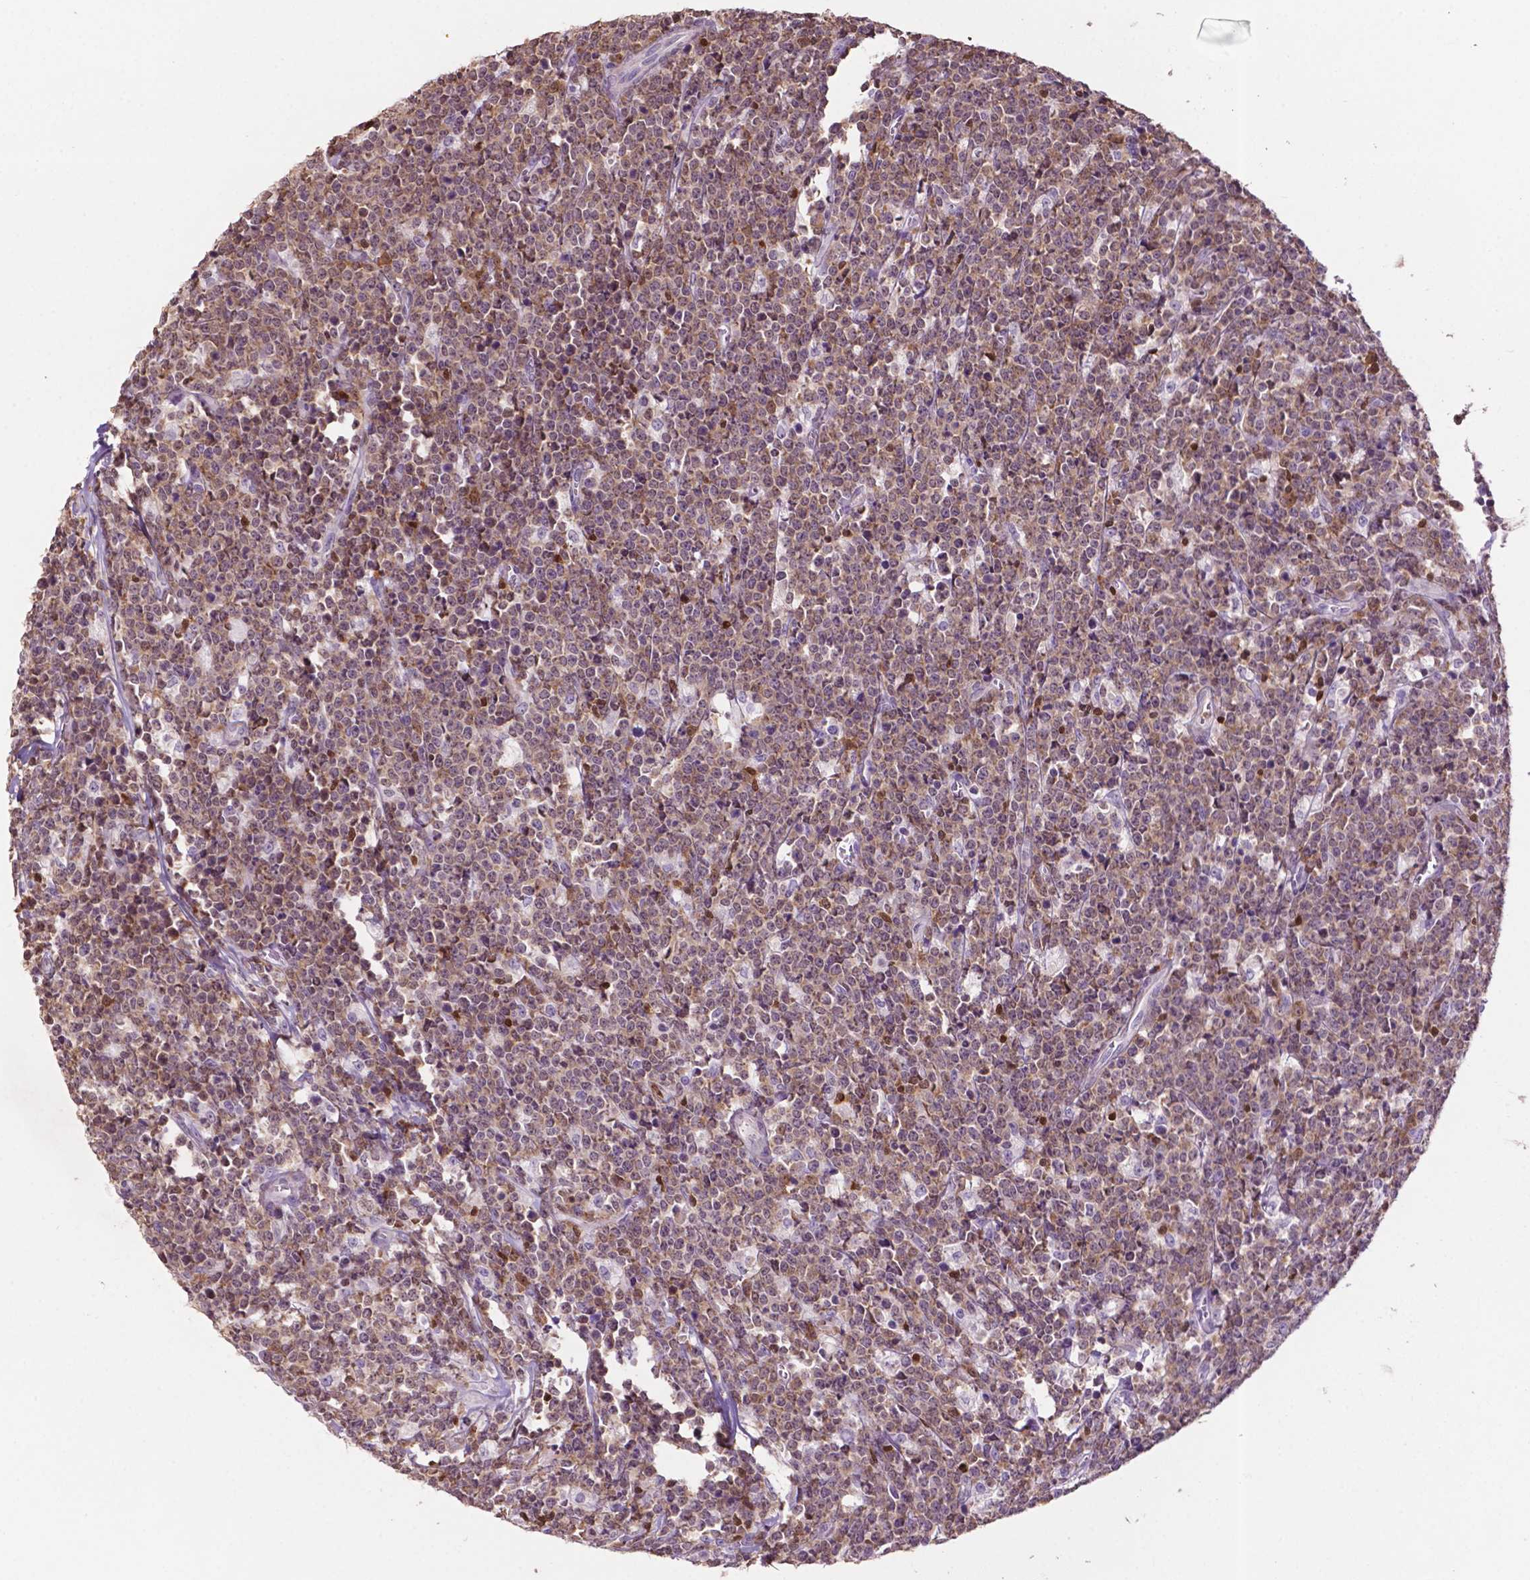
{"staining": {"intensity": "moderate", "quantity": ">75%", "location": "cytoplasmic/membranous,nuclear"}, "tissue": "lymphoma", "cell_type": "Tumor cells", "image_type": "cancer", "snomed": [{"axis": "morphology", "description": "Malignant lymphoma, non-Hodgkin's type, High grade"}, {"axis": "topography", "description": "Small intestine"}], "caption": "DAB immunohistochemical staining of human lymphoma exhibits moderate cytoplasmic/membranous and nuclear protein staining in approximately >75% of tumor cells.", "gene": "TBC1D10C", "patient": {"sex": "female", "age": 56}}